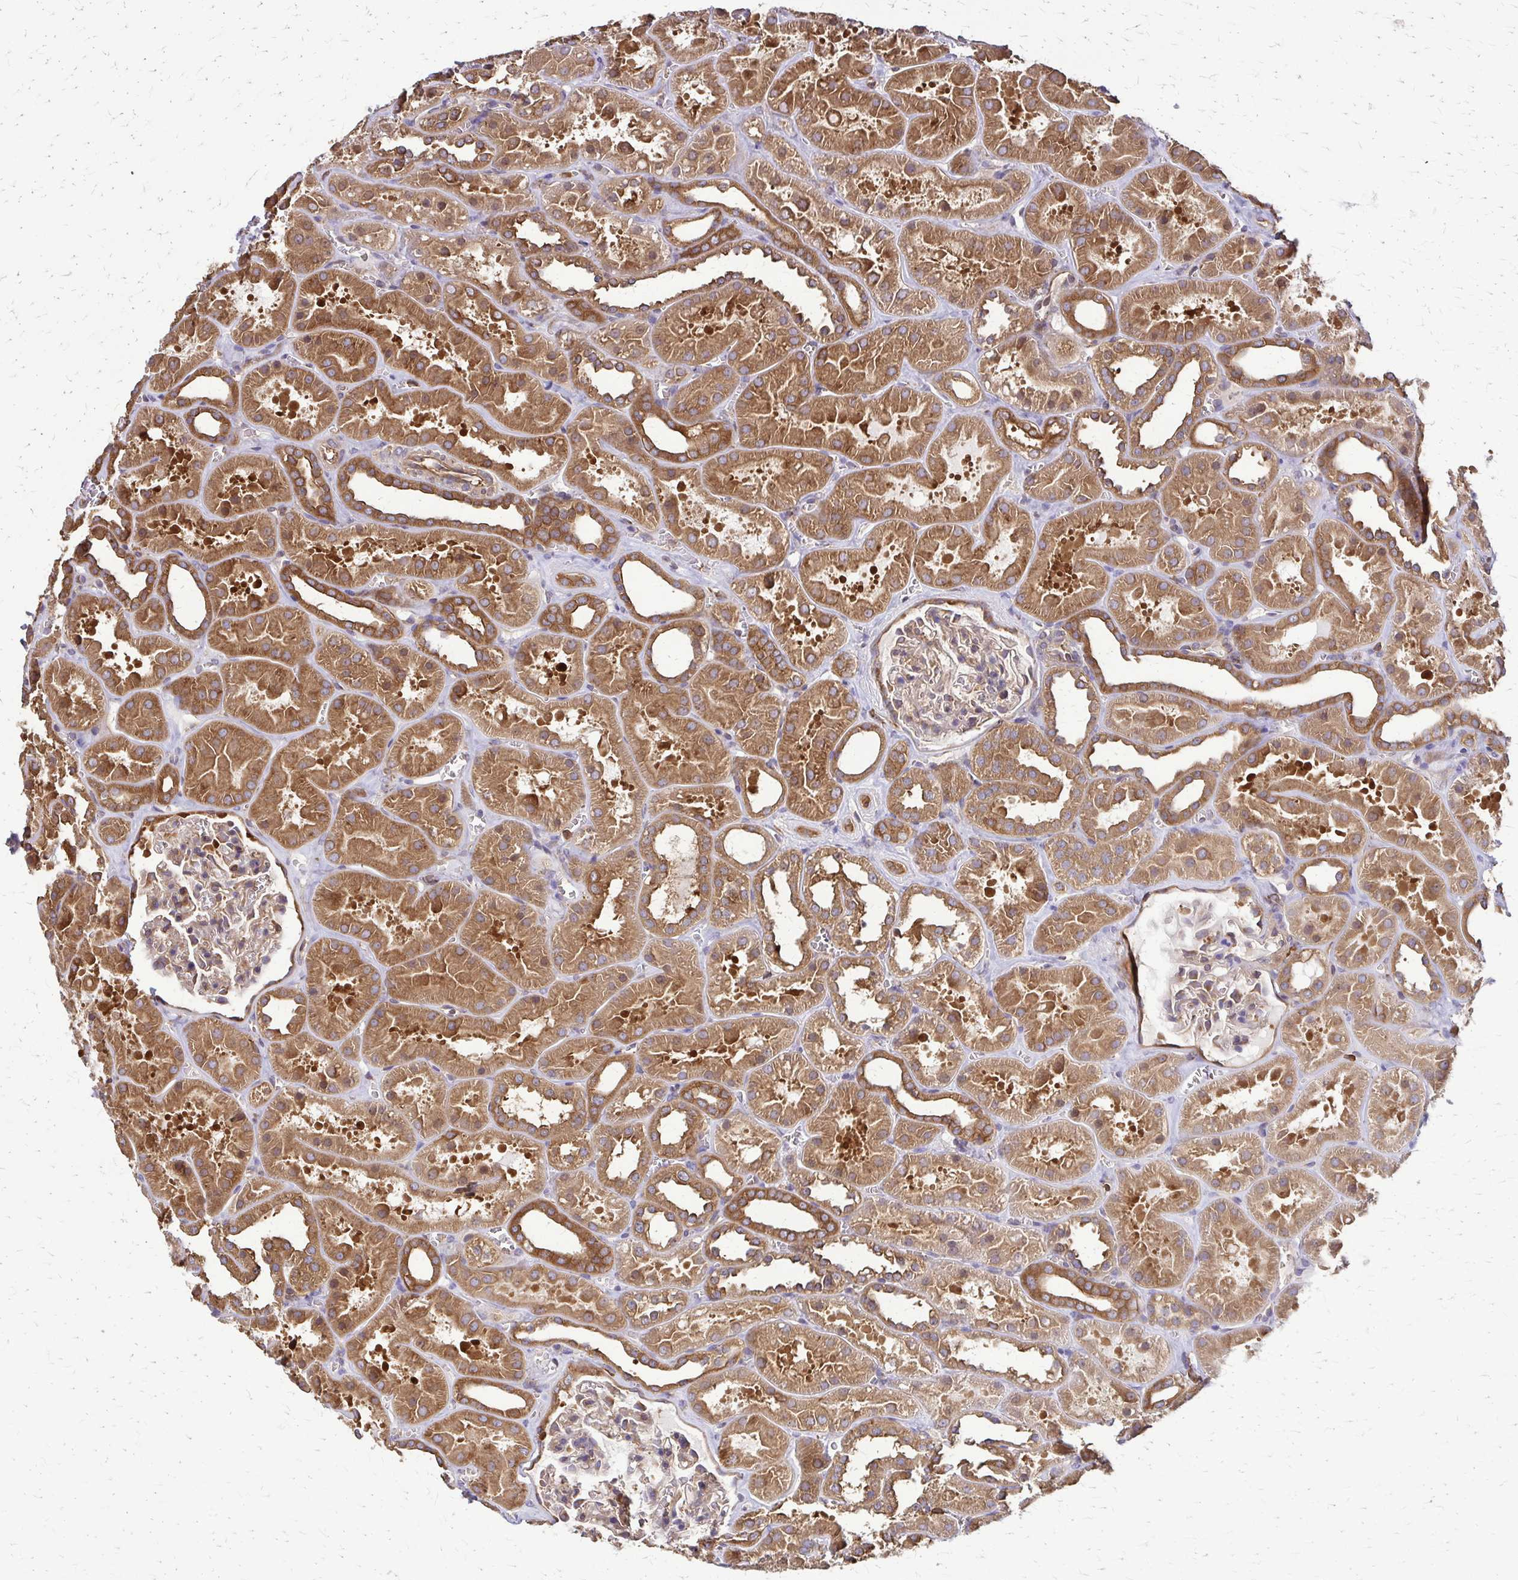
{"staining": {"intensity": "weak", "quantity": ">75%", "location": "cytoplasmic/membranous"}, "tissue": "kidney", "cell_type": "Cells in glomeruli", "image_type": "normal", "snomed": [{"axis": "morphology", "description": "Normal tissue, NOS"}, {"axis": "topography", "description": "Kidney"}], "caption": "Protein staining shows weak cytoplasmic/membranous positivity in about >75% of cells in glomeruli in normal kidney.", "gene": "EEF2", "patient": {"sex": "female", "age": 41}}